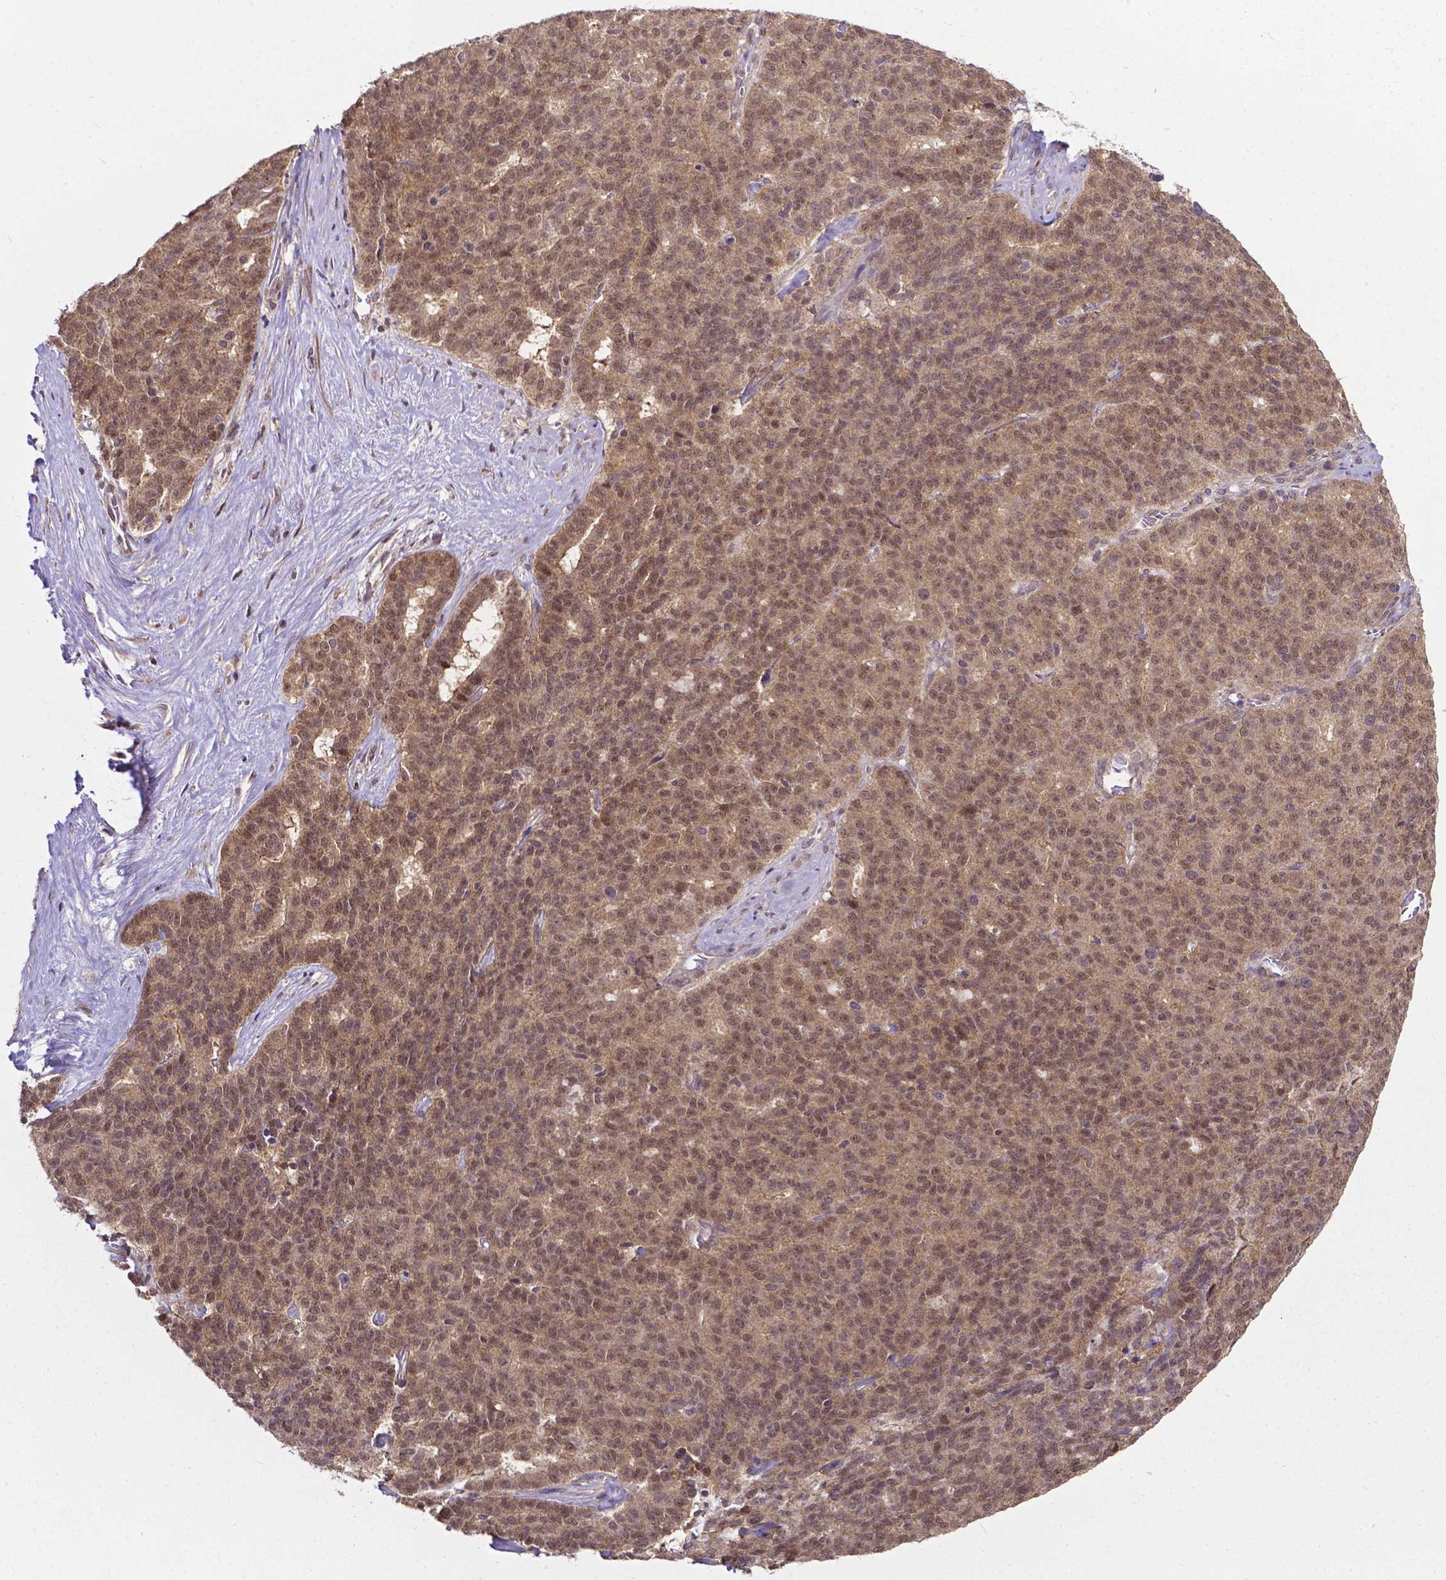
{"staining": {"intensity": "moderate", "quantity": ">75%", "location": "cytoplasmic/membranous,nuclear"}, "tissue": "liver cancer", "cell_type": "Tumor cells", "image_type": "cancer", "snomed": [{"axis": "morphology", "description": "Cholangiocarcinoma"}, {"axis": "topography", "description": "Liver"}], "caption": "Liver cancer stained with DAB immunohistochemistry (IHC) shows medium levels of moderate cytoplasmic/membranous and nuclear expression in about >75% of tumor cells.", "gene": "OTUB1", "patient": {"sex": "female", "age": 47}}